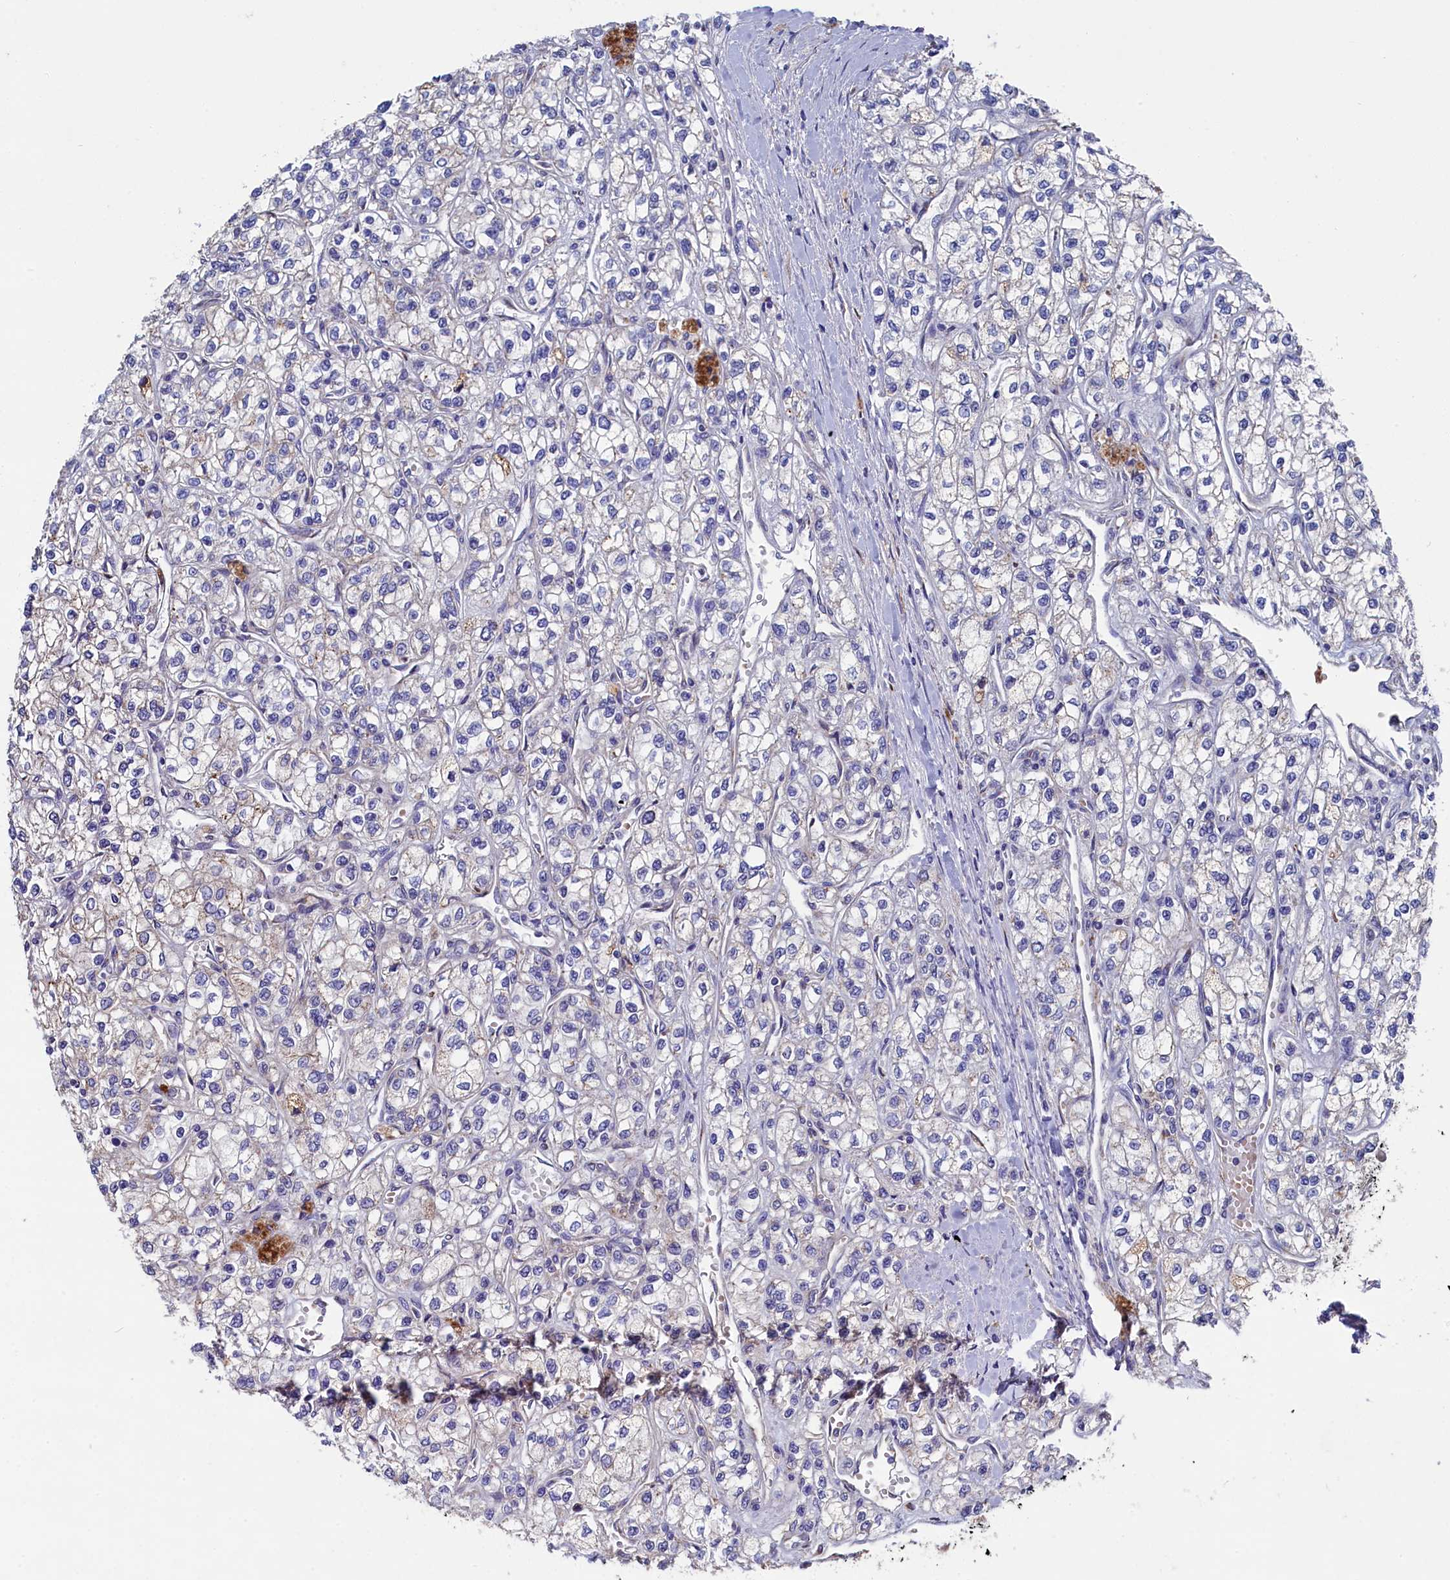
{"staining": {"intensity": "negative", "quantity": "none", "location": "none"}, "tissue": "renal cancer", "cell_type": "Tumor cells", "image_type": "cancer", "snomed": [{"axis": "morphology", "description": "Adenocarcinoma, NOS"}, {"axis": "topography", "description": "Kidney"}], "caption": "Immunohistochemical staining of renal cancer (adenocarcinoma) shows no significant staining in tumor cells.", "gene": "GPR108", "patient": {"sex": "male", "age": 80}}